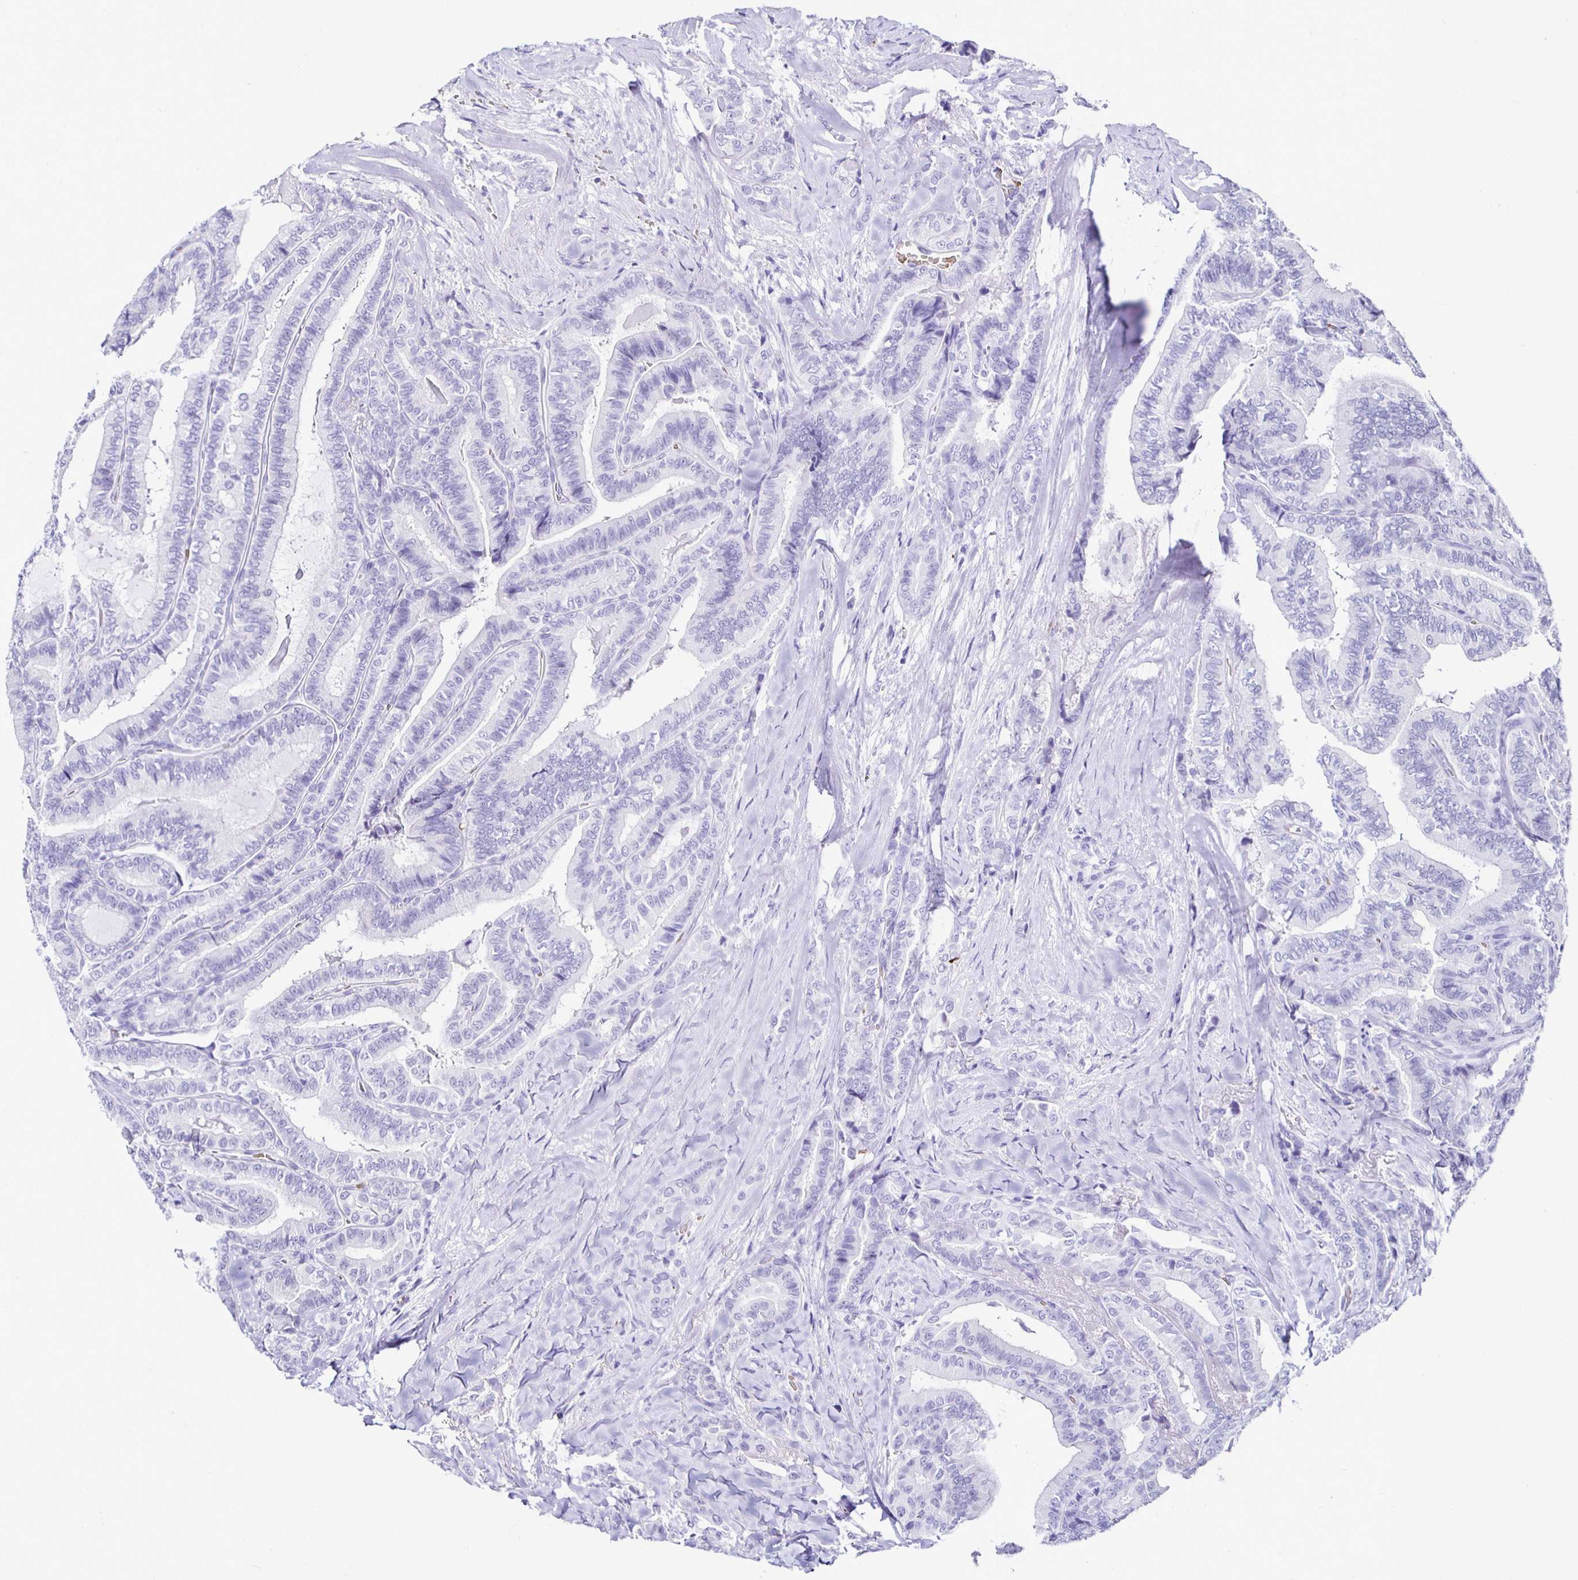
{"staining": {"intensity": "negative", "quantity": "none", "location": "none"}, "tissue": "thyroid cancer", "cell_type": "Tumor cells", "image_type": "cancer", "snomed": [{"axis": "morphology", "description": "Papillary adenocarcinoma, NOS"}, {"axis": "topography", "description": "Thyroid gland"}], "caption": "The photomicrograph demonstrates no staining of tumor cells in papillary adenocarcinoma (thyroid).", "gene": "RHBDL3", "patient": {"sex": "male", "age": 61}}